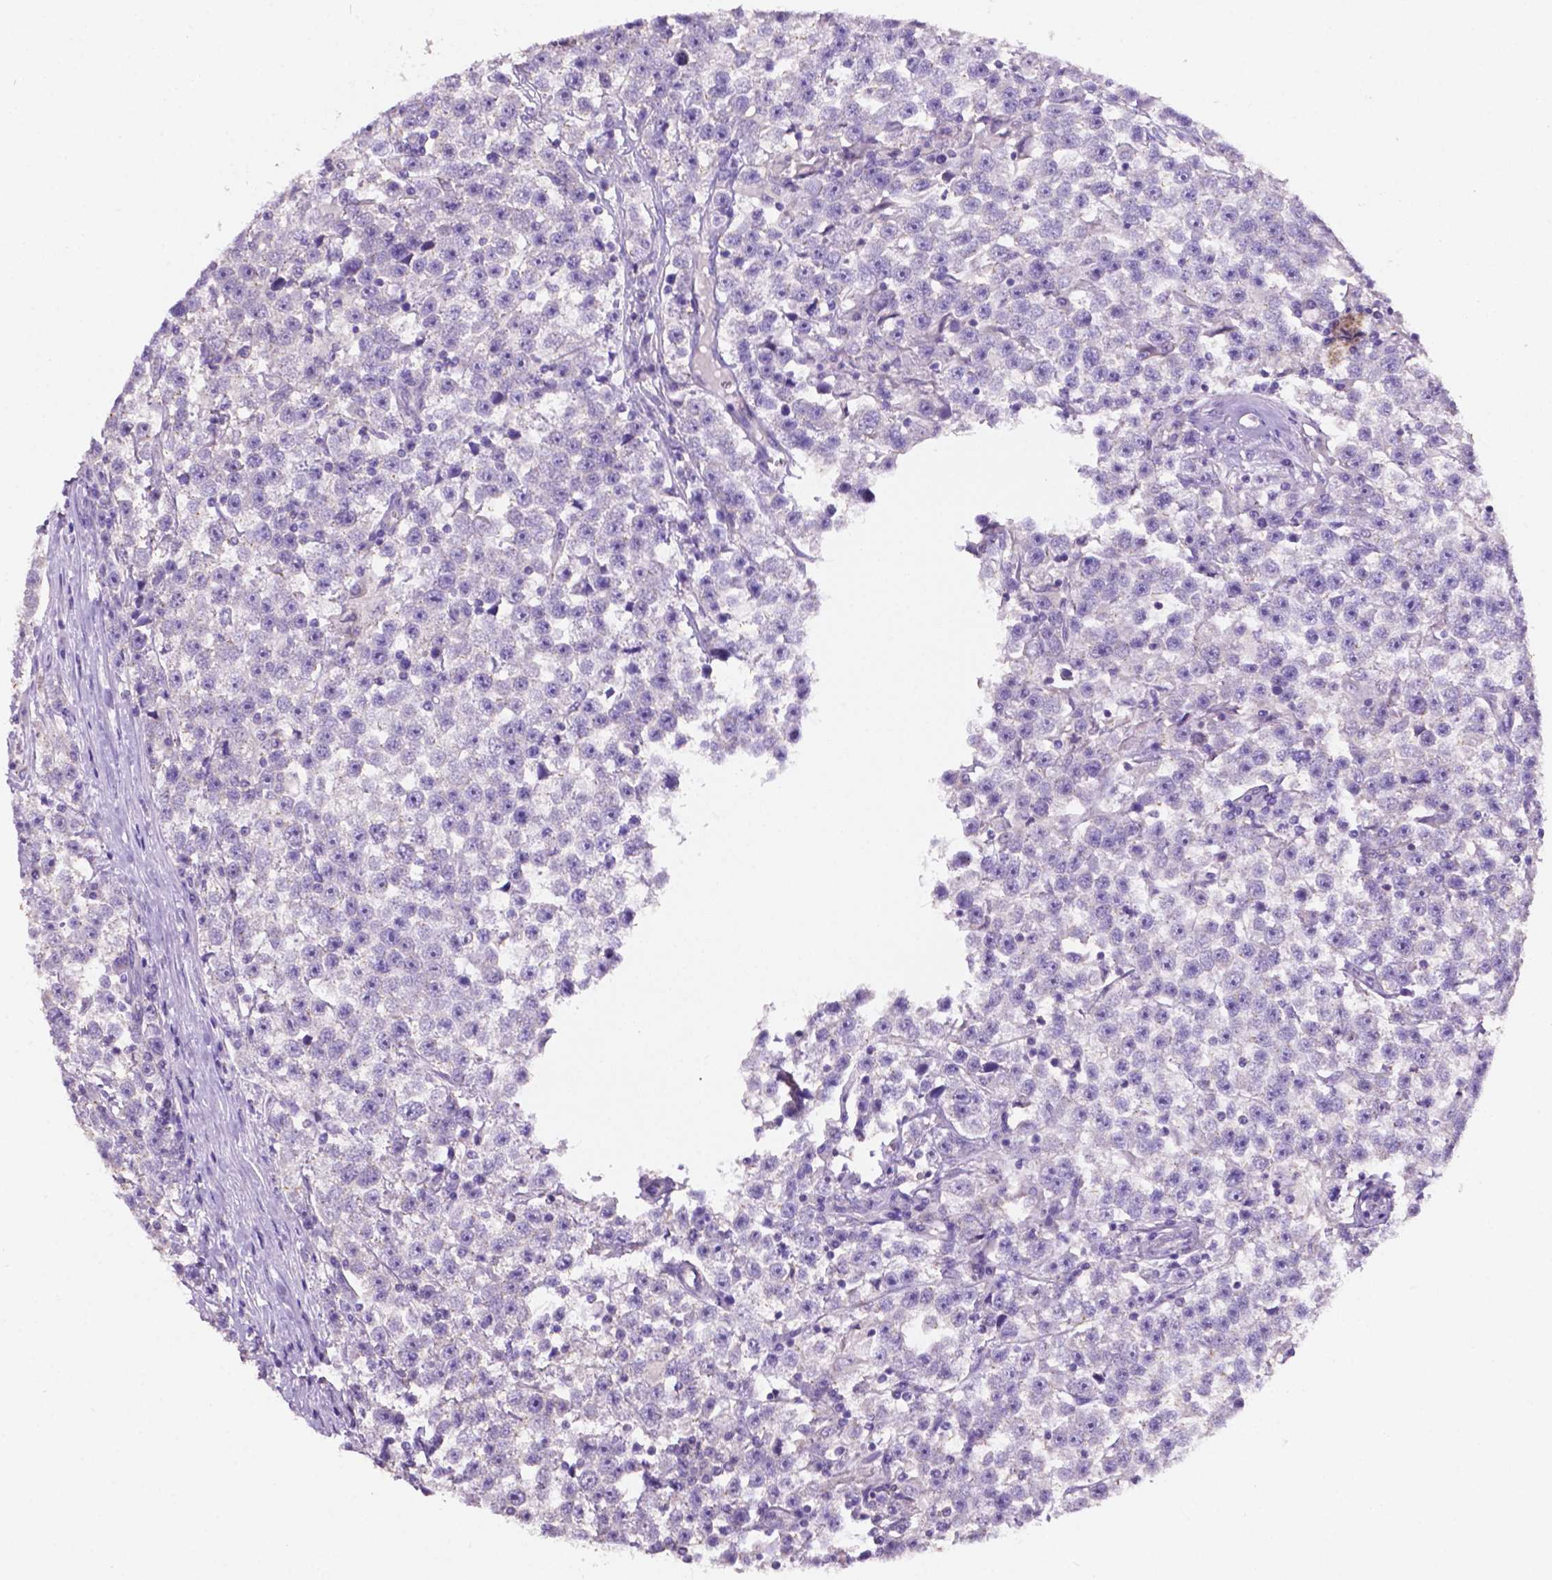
{"staining": {"intensity": "negative", "quantity": "none", "location": "none"}, "tissue": "testis cancer", "cell_type": "Tumor cells", "image_type": "cancer", "snomed": [{"axis": "morphology", "description": "Seminoma, NOS"}, {"axis": "topography", "description": "Testis"}], "caption": "DAB (3,3'-diaminobenzidine) immunohistochemical staining of human testis cancer (seminoma) displays no significant staining in tumor cells. (DAB immunohistochemistry (IHC) visualized using brightfield microscopy, high magnification).", "gene": "PRPS2", "patient": {"sex": "male", "age": 31}}